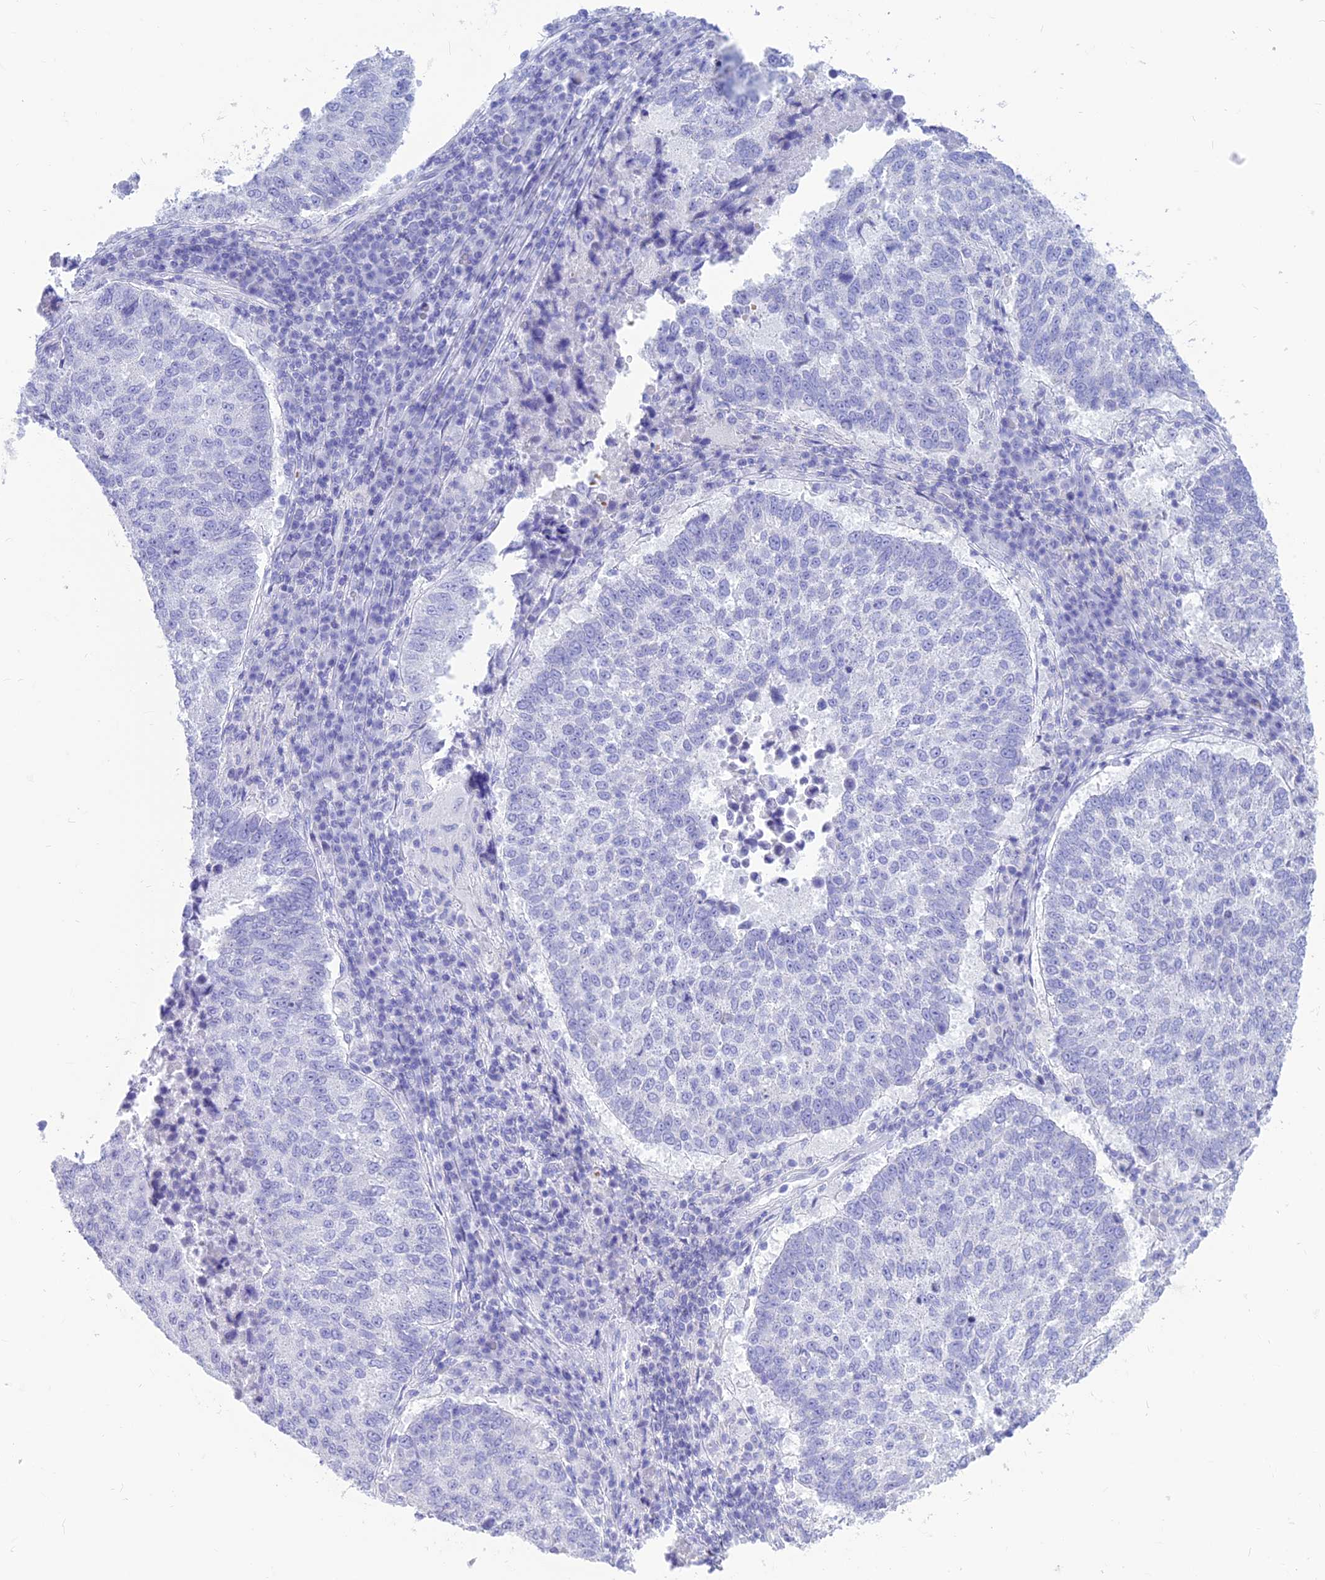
{"staining": {"intensity": "negative", "quantity": "none", "location": "none"}, "tissue": "lung cancer", "cell_type": "Tumor cells", "image_type": "cancer", "snomed": [{"axis": "morphology", "description": "Squamous cell carcinoma, NOS"}, {"axis": "topography", "description": "Lung"}], "caption": "The photomicrograph reveals no staining of tumor cells in lung cancer (squamous cell carcinoma).", "gene": "GLYATL1", "patient": {"sex": "male", "age": 73}}